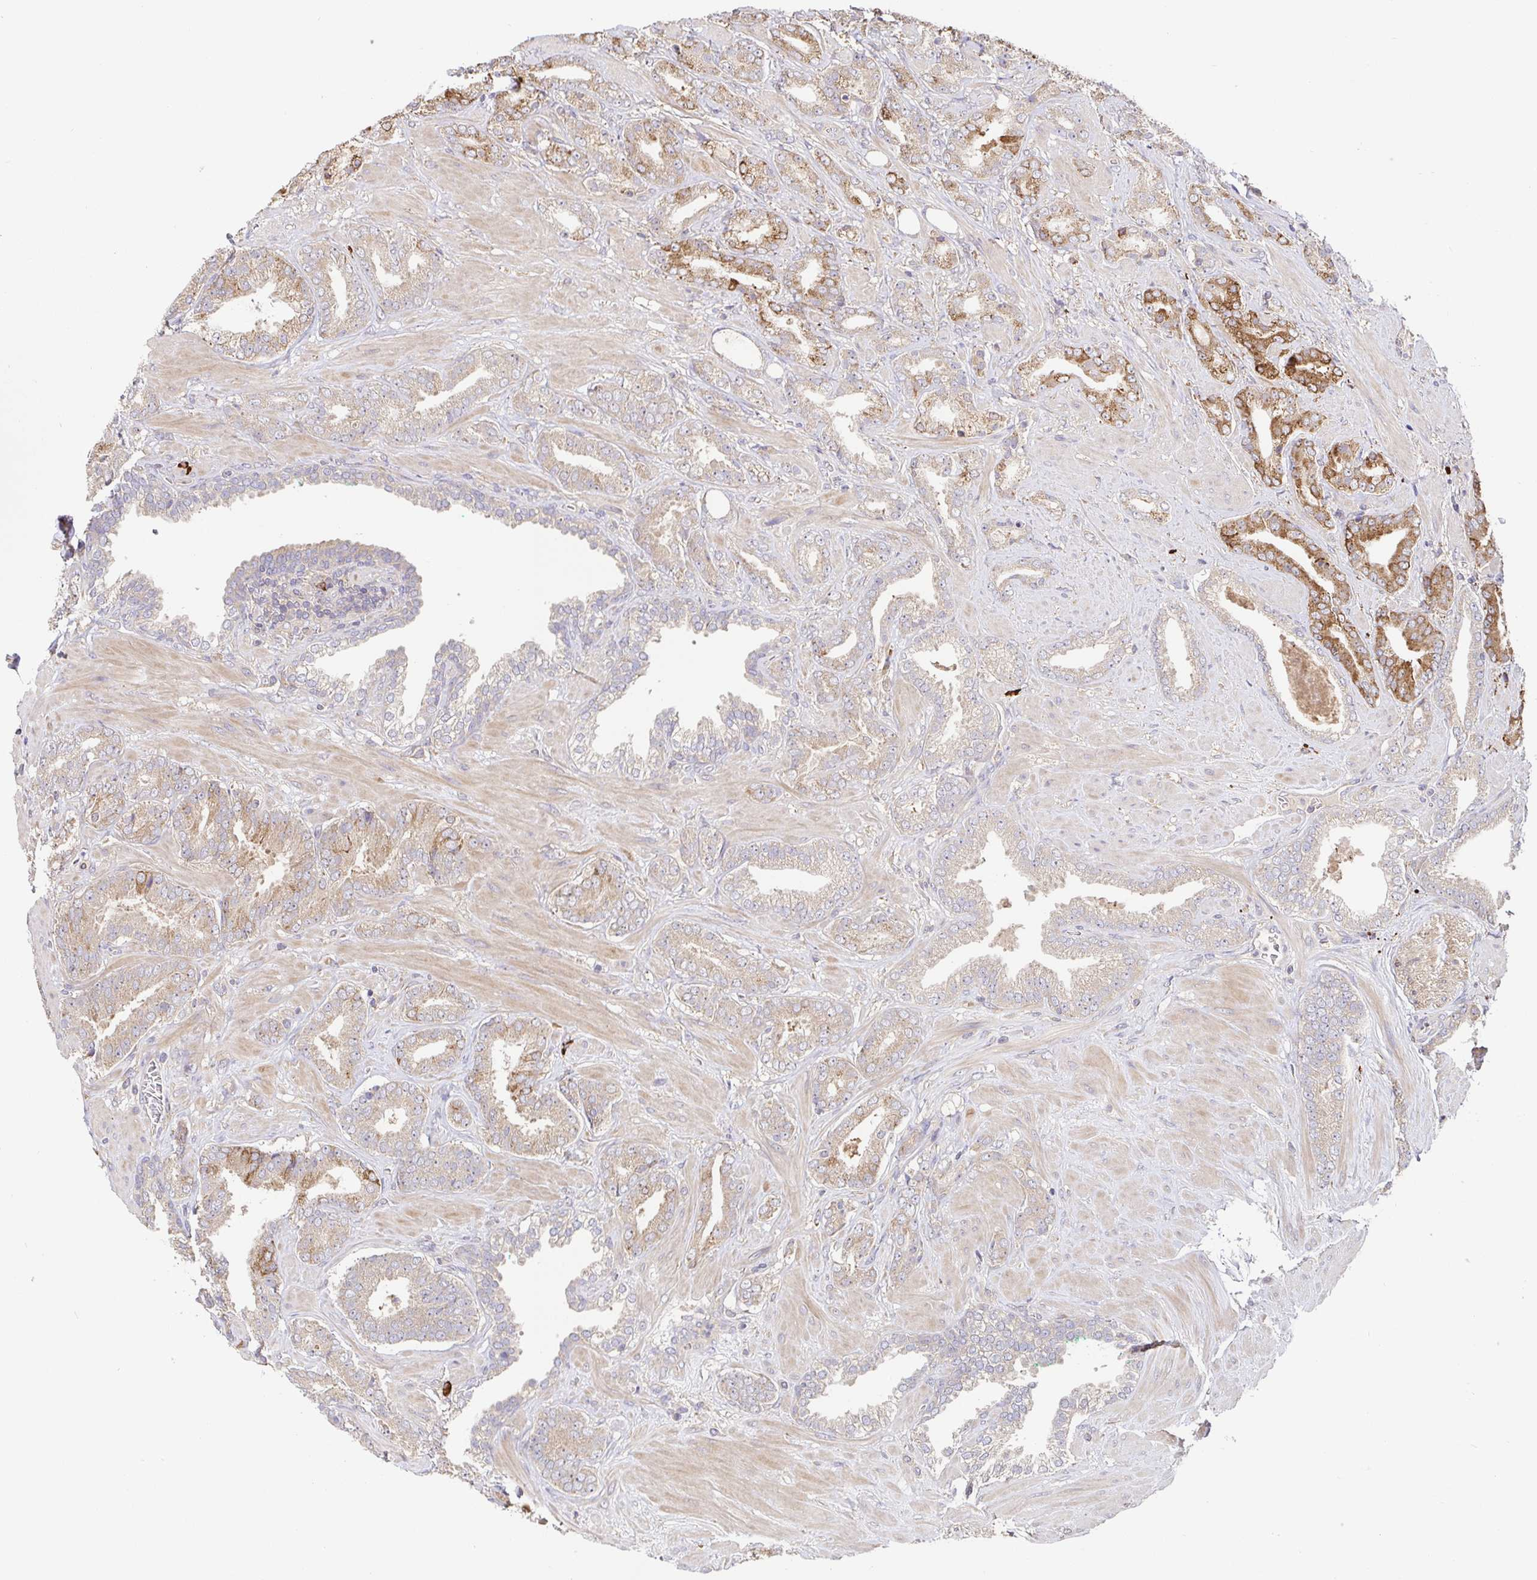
{"staining": {"intensity": "moderate", "quantity": "<25%", "location": "cytoplasmic/membranous"}, "tissue": "prostate cancer", "cell_type": "Tumor cells", "image_type": "cancer", "snomed": [{"axis": "morphology", "description": "Adenocarcinoma, High grade"}, {"axis": "topography", "description": "Prostate"}], "caption": "Immunohistochemical staining of prostate cancer shows moderate cytoplasmic/membranous protein staining in approximately <25% of tumor cells. Immunohistochemistry (ihc) stains the protein of interest in brown and the nuclei are stained blue.", "gene": "HAGH", "patient": {"sex": "male", "age": 56}}